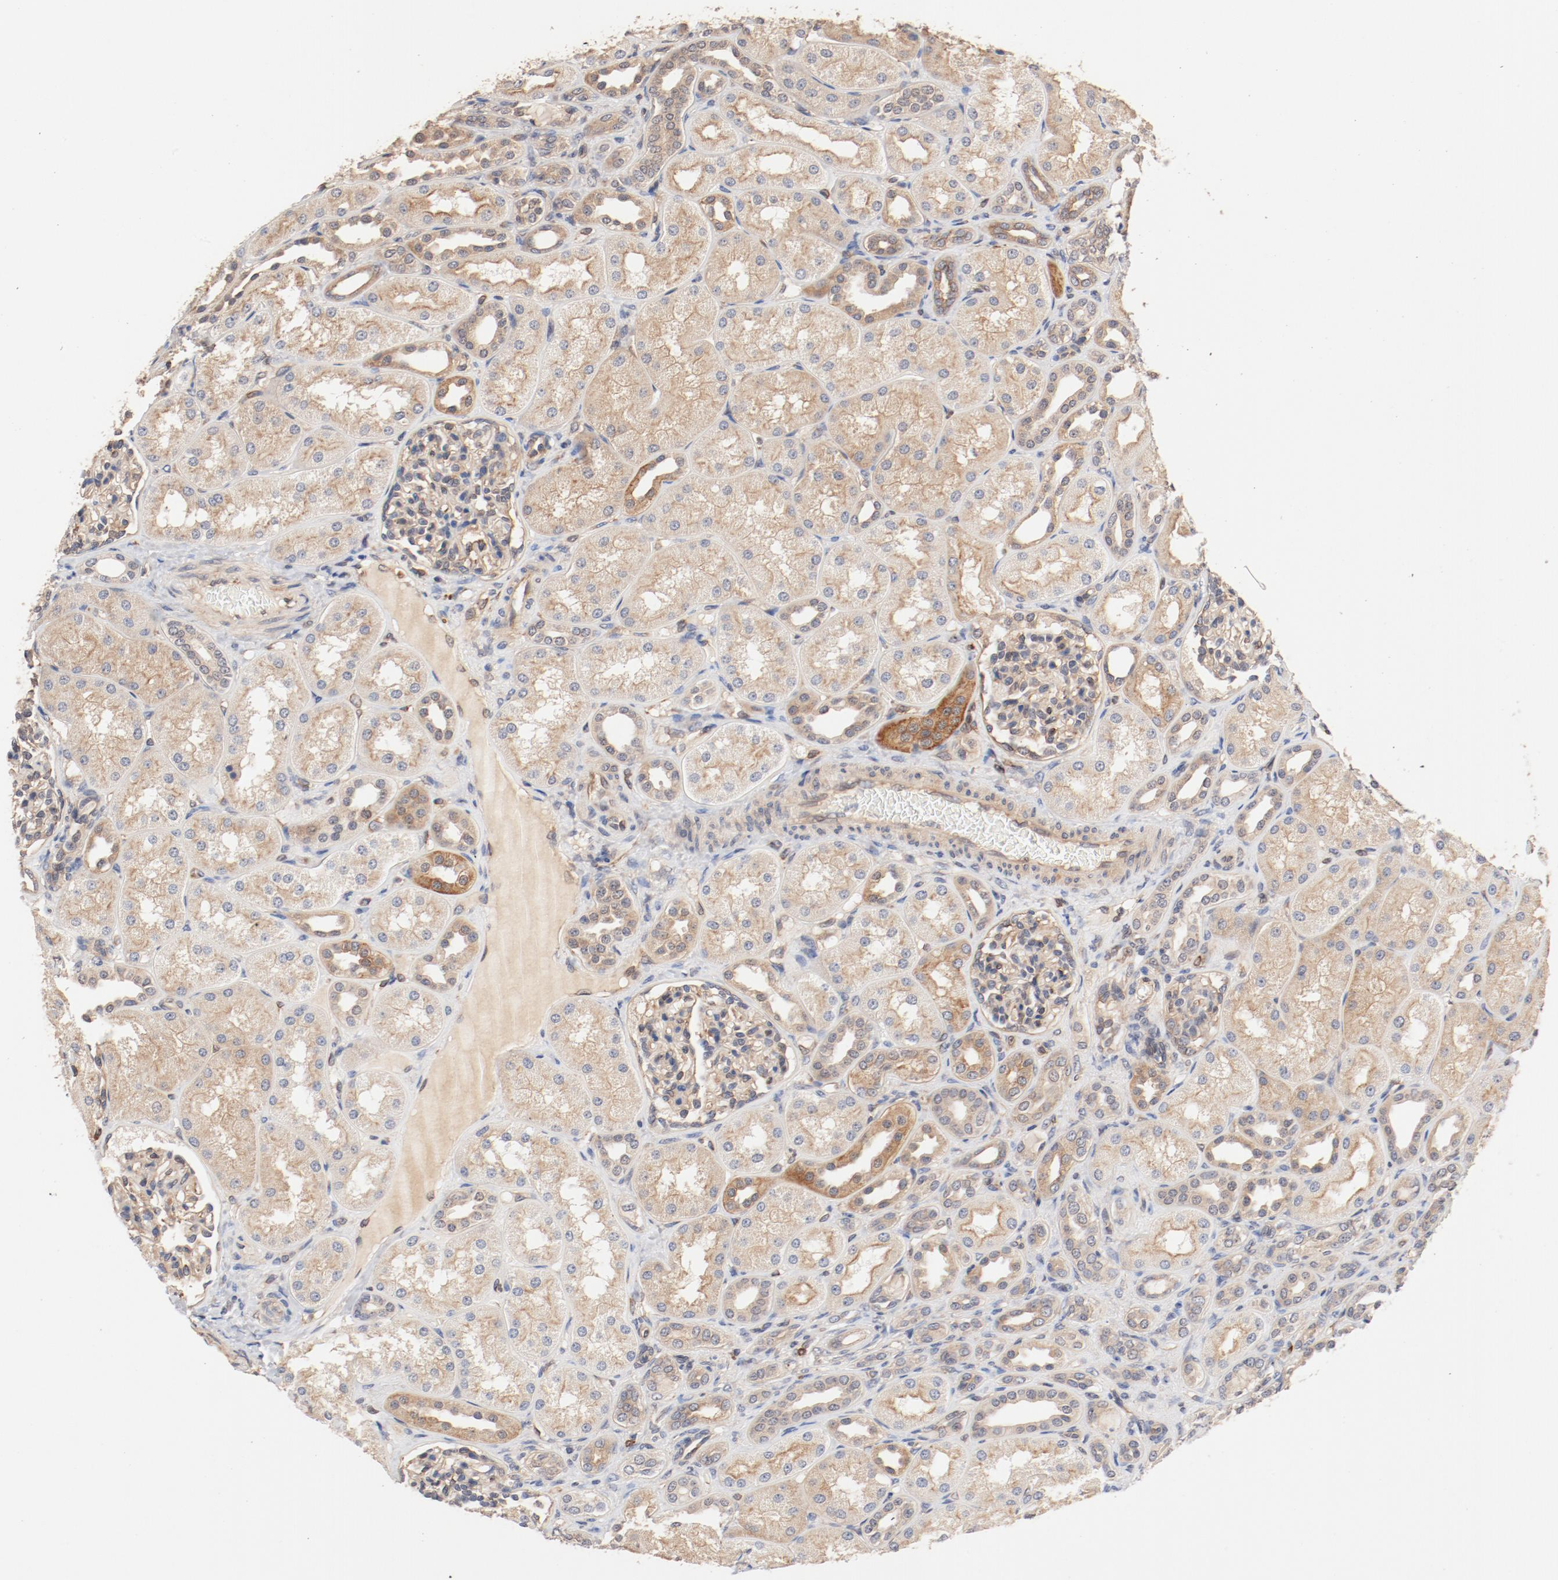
{"staining": {"intensity": "weak", "quantity": "25%-75%", "location": "cytoplasmic/membranous"}, "tissue": "kidney", "cell_type": "Cells in glomeruli", "image_type": "normal", "snomed": [{"axis": "morphology", "description": "Normal tissue, NOS"}, {"axis": "topography", "description": "Kidney"}], "caption": "IHC staining of unremarkable kidney, which shows low levels of weak cytoplasmic/membranous positivity in about 25%-75% of cells in glomeruli indicating weak cytoplasmic/membranous protein positivity. The staining was performed using DAB (3,3'-diaminobenzidine) (brown) for protein detection and nuclei were counterstained in hematoxylin (blue).", "gene": "UBE2J1", "patient": {"sex": "male", "age": 7}}